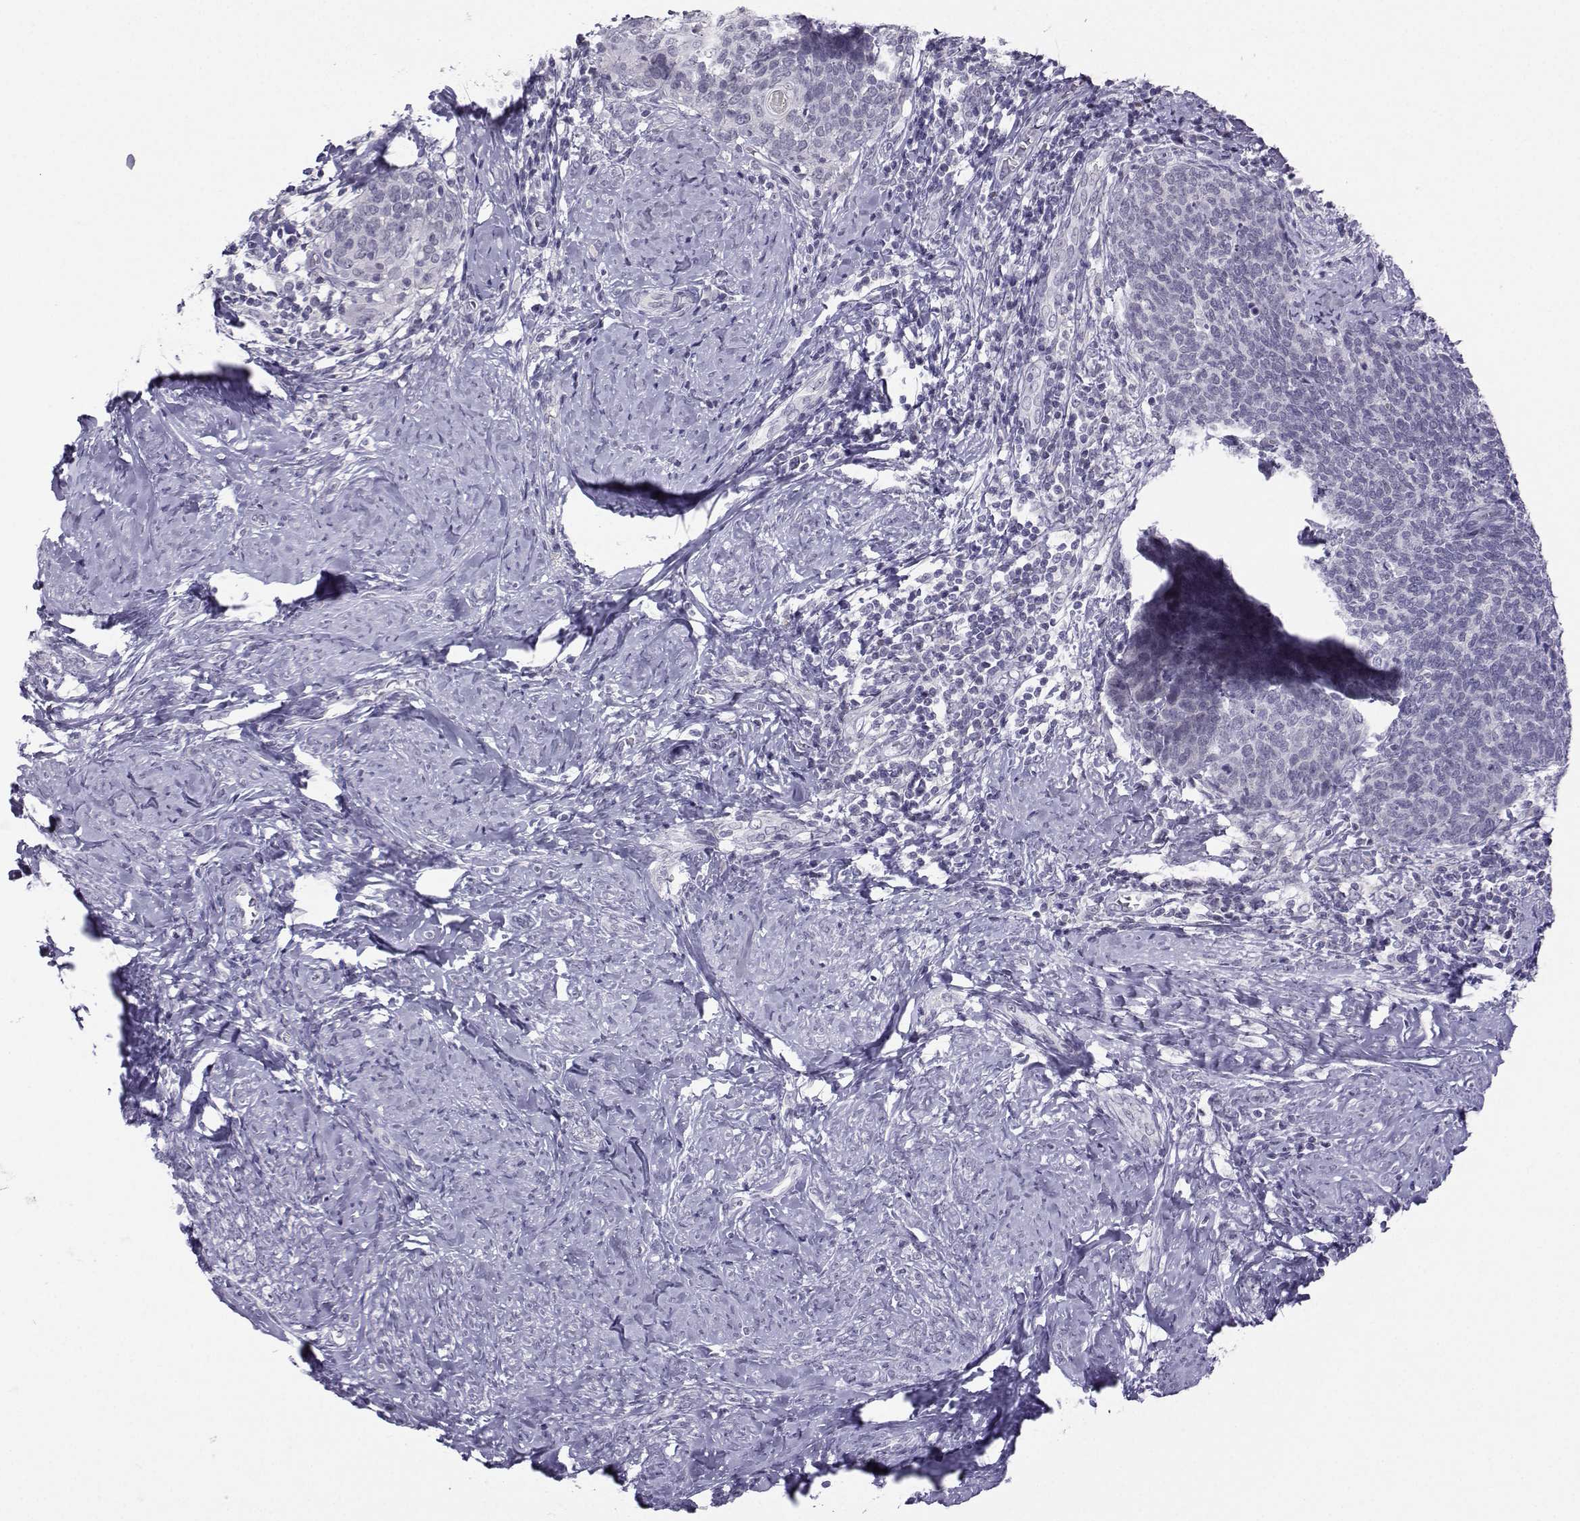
{"staining": {"intensity": "negative", "quantity": "none", "location": "none"}, "tissue": "cervical cancer", "cell_type": "Tumor cells", "image_type": "cancer", "snomed": [{"axis": "morphology", "description": "Normal tissue, NOS"}, {"axis": "morphology", "description": "Squamous cell carcinoma, NOS"}, {"axis": "topography", "description": "Cervix"}], "caption": "Photomicrograph shows no protein expression in tumor cells of cervical cancer (squamous cell carcinoma) tissue.", "gene": "LHX1", "patient": {"sex": "female", "age": 39}}